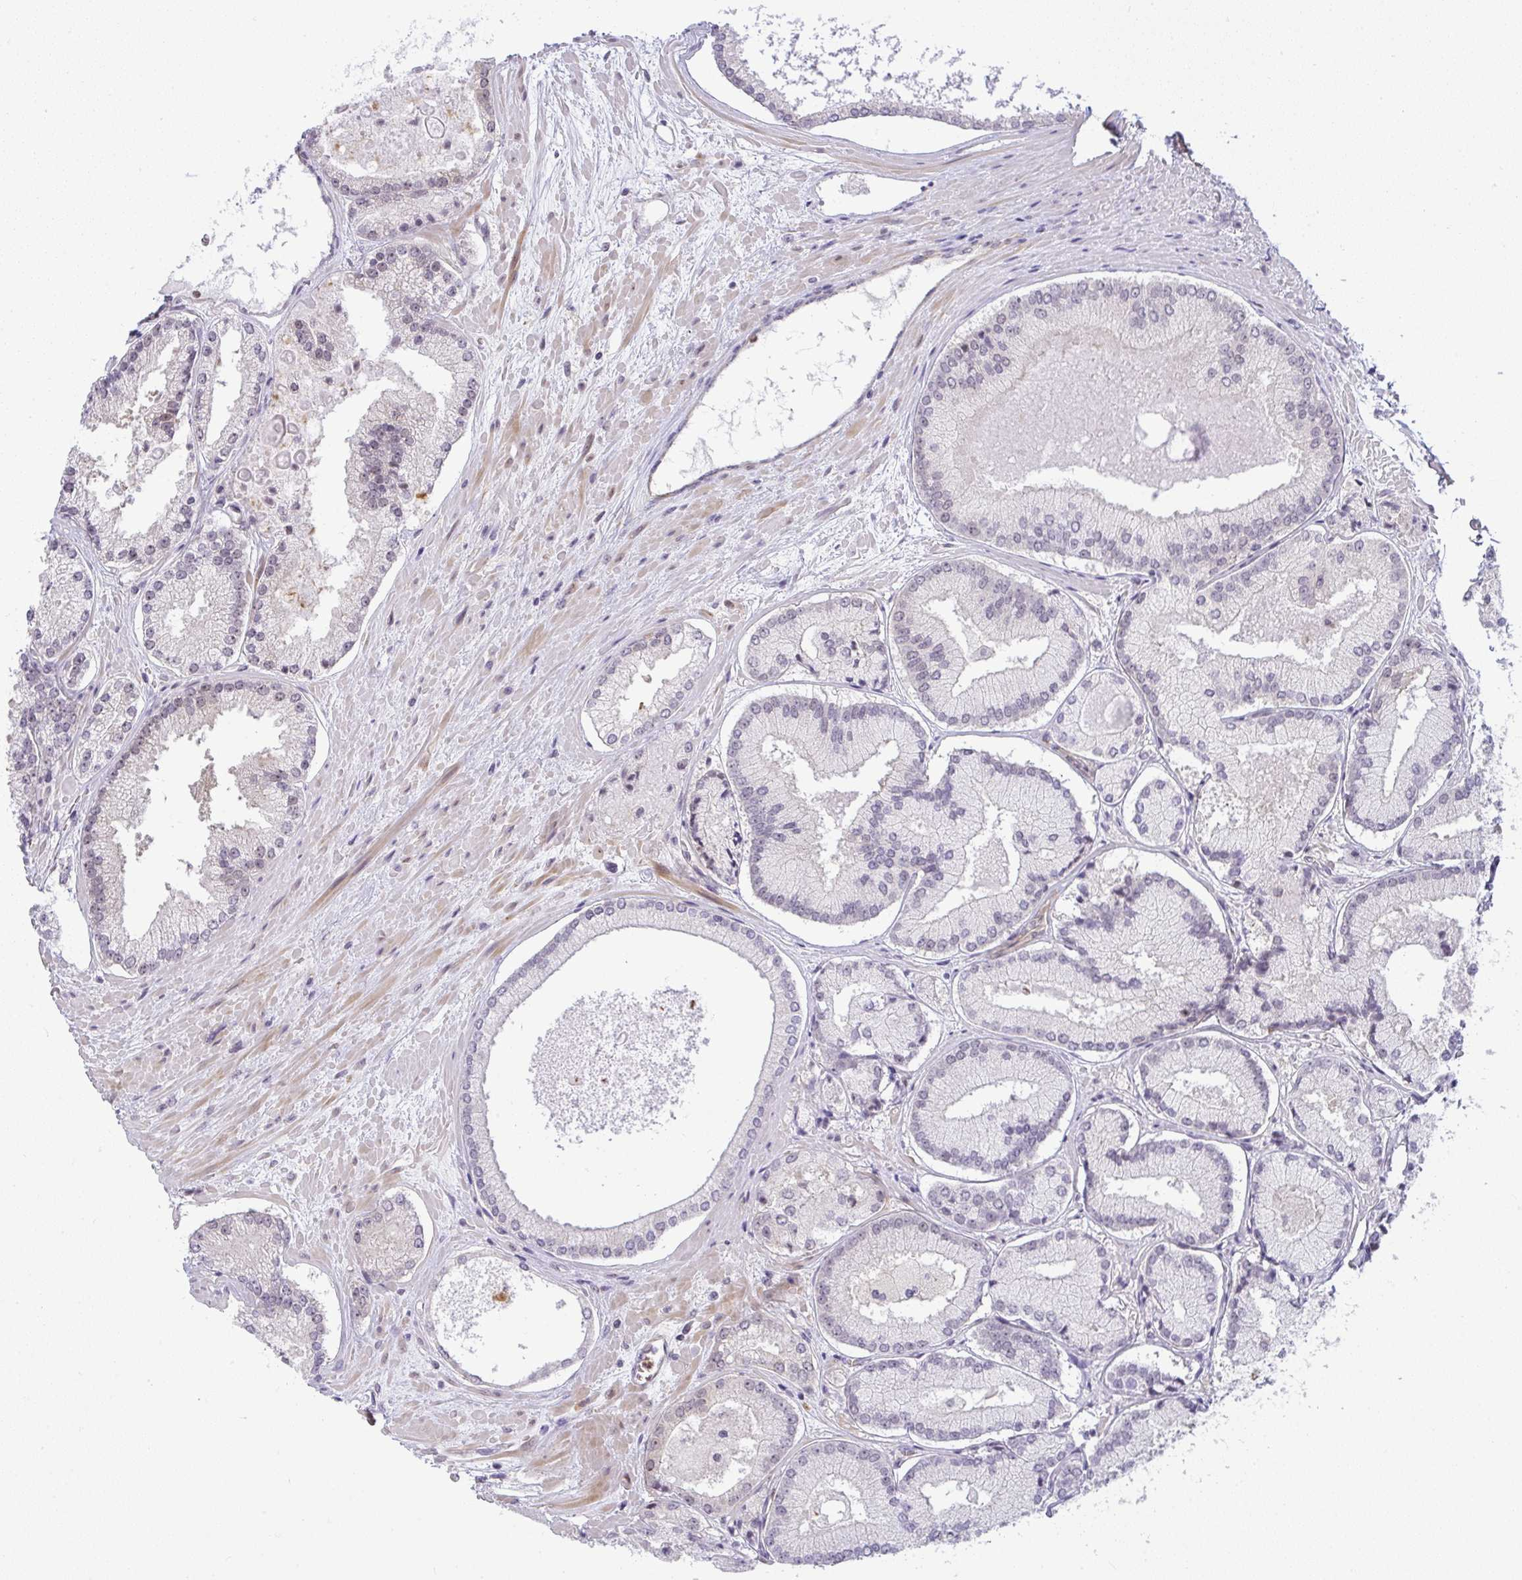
{"staining": {"intensity": "negative", "quantity": "none", "location": "none"}, "tissue": "prostate cancer", "cell_type": "Tumor cells", "image_type": "cancer", "snomed": [{"axis": "morphology", "description": "Adenocarcinoma, High grade"}, {"axis": "topography", "description": "Prostate"}], "caption": "Tumor cells show no significant staining in prostate cancer (high-grade adenocarcinoma).", "gene": "DZIP1", "patient": {"sex": "male", "age": 73}}